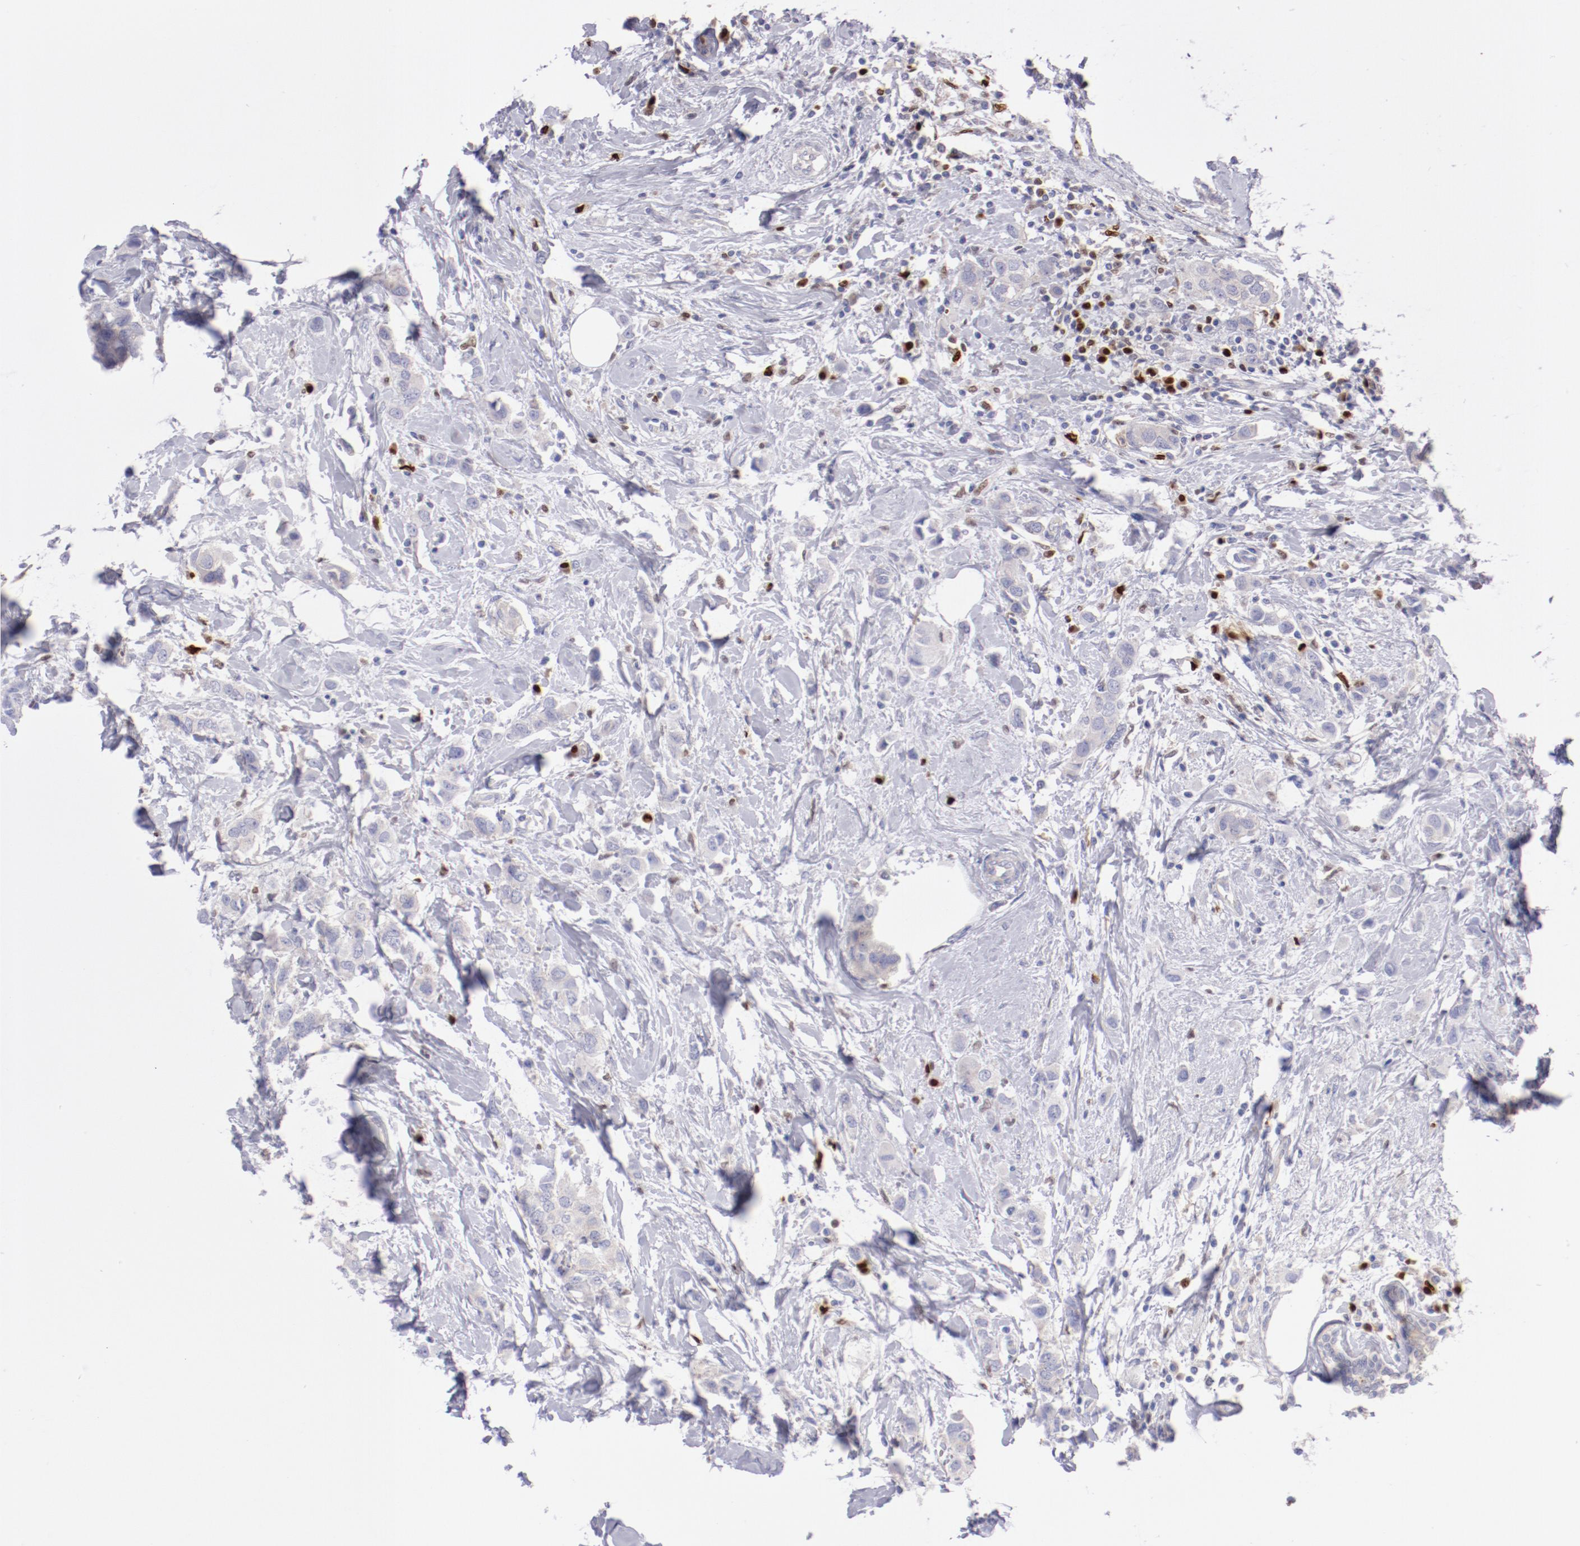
{"staining": {"intensity": "negative", "quantity": "none", "location": "none"}, "tissue": "breast cancer", "cell_type": "Tumor cells", "image_type": "cancer", "snomed": [{"axis": "morphology", "description": "Normal tissue, NOS"}, {"axis": "morphology", "description": "Duct carcinoma"}, {"axis": "topography", "description": "Breast"}], "caption": "A histopathology image of breast cancer stained for a protein shows no brown staining in tumor cells. (Stains: DAB immunohistochemistry with hematoxylin counter stain, Microscopy: brightfield microscopy at high magnification).", "gene": "IRF8", "patient": {"sex": "female", "age": 50}}